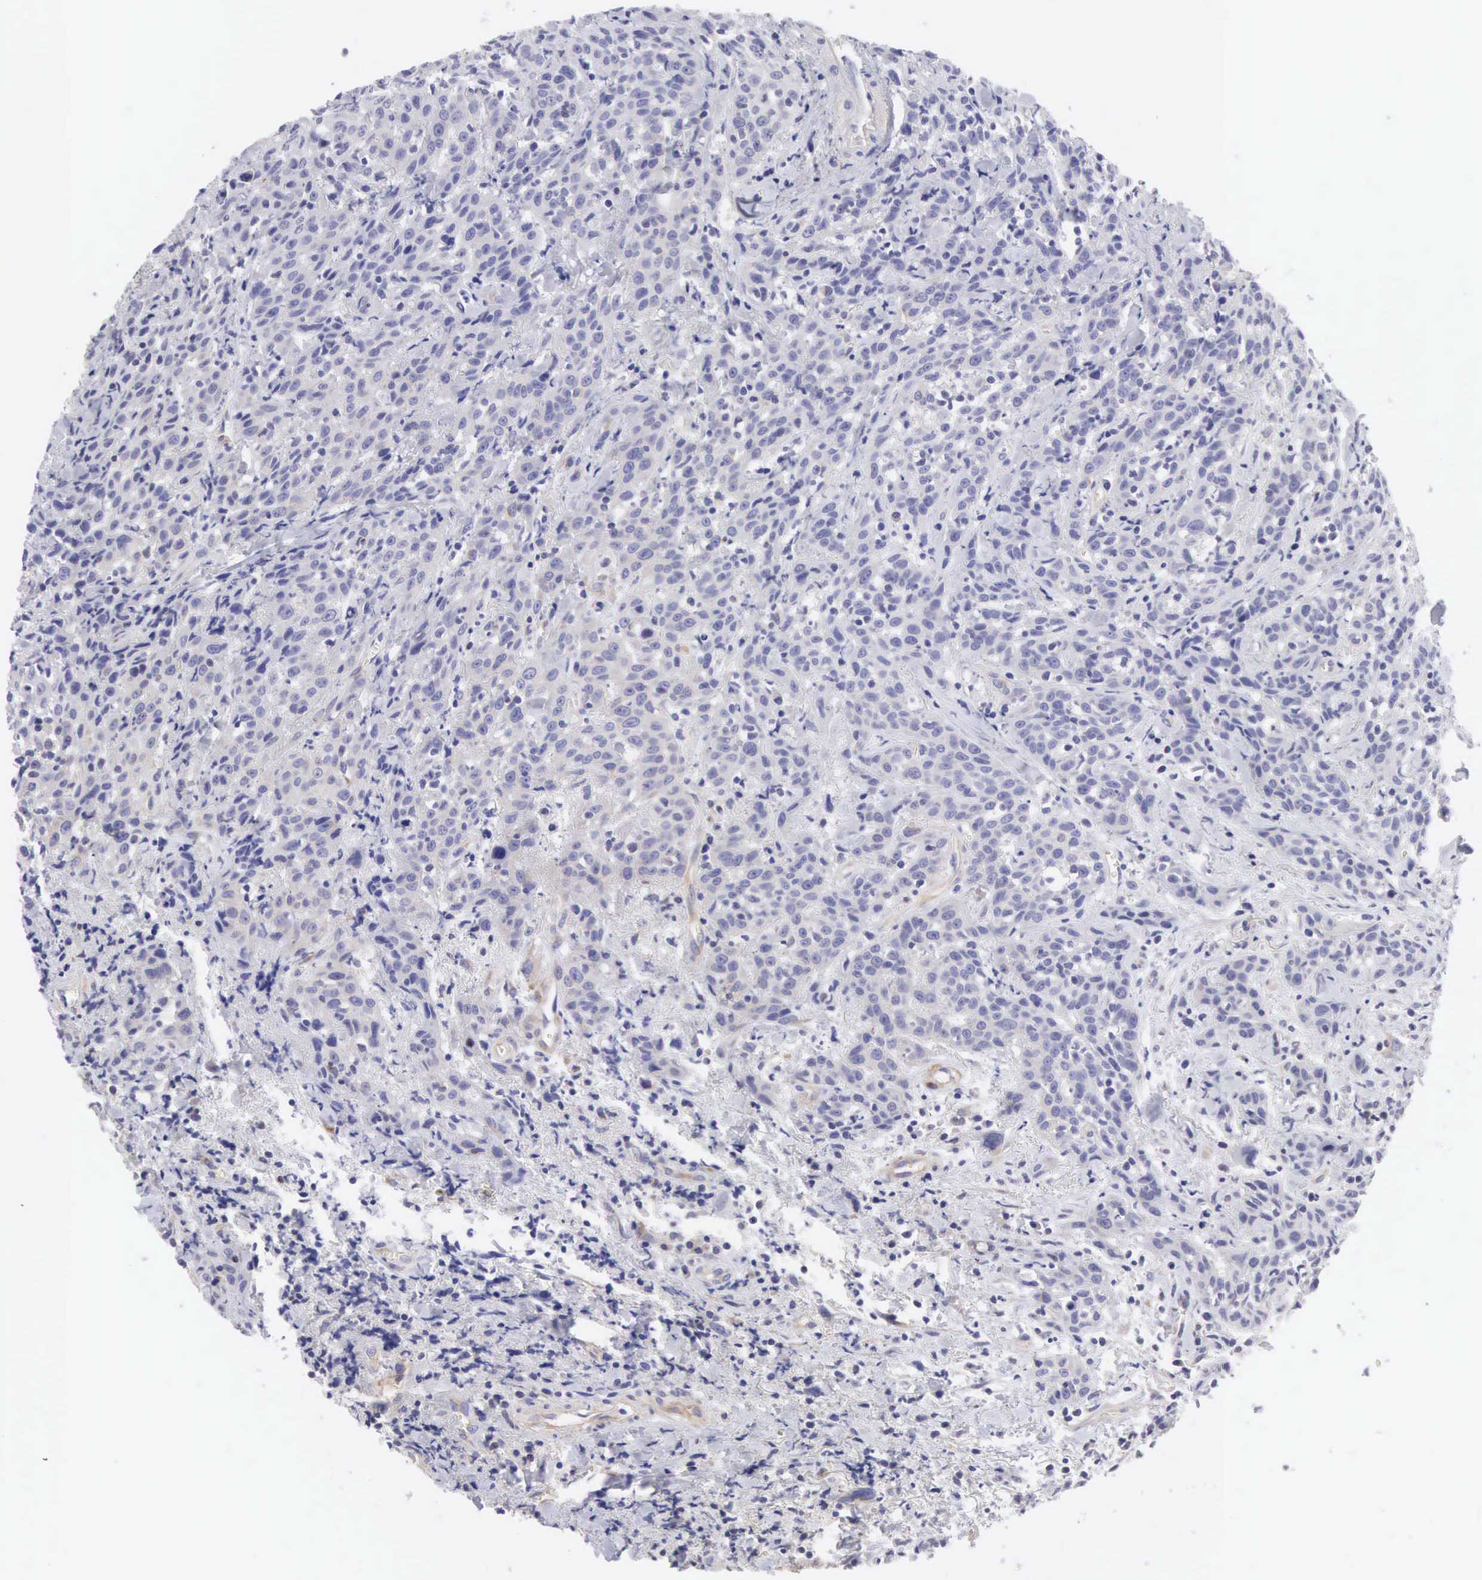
{"staining": {"intensity": "negative", "quantity": "none", "location": "none"}, "tissue": "head and neck cancer", "cell_type": "Tumor cells", "image_type": "cancer", "snomed": [{"axis": "morphology", "description": "Squamous cell carcinoma, NOS"}, {"axis": "topography", "description": "Oral tissue"}, {"axis": "topography", "description": "Head-Neck"}], "caption": "Tumor cells are negative for brown protein staining in squamous cell carcinoma (head and neck).", "gene": "SLITRK4", "patient": {"sex": "female", "age": 82}}